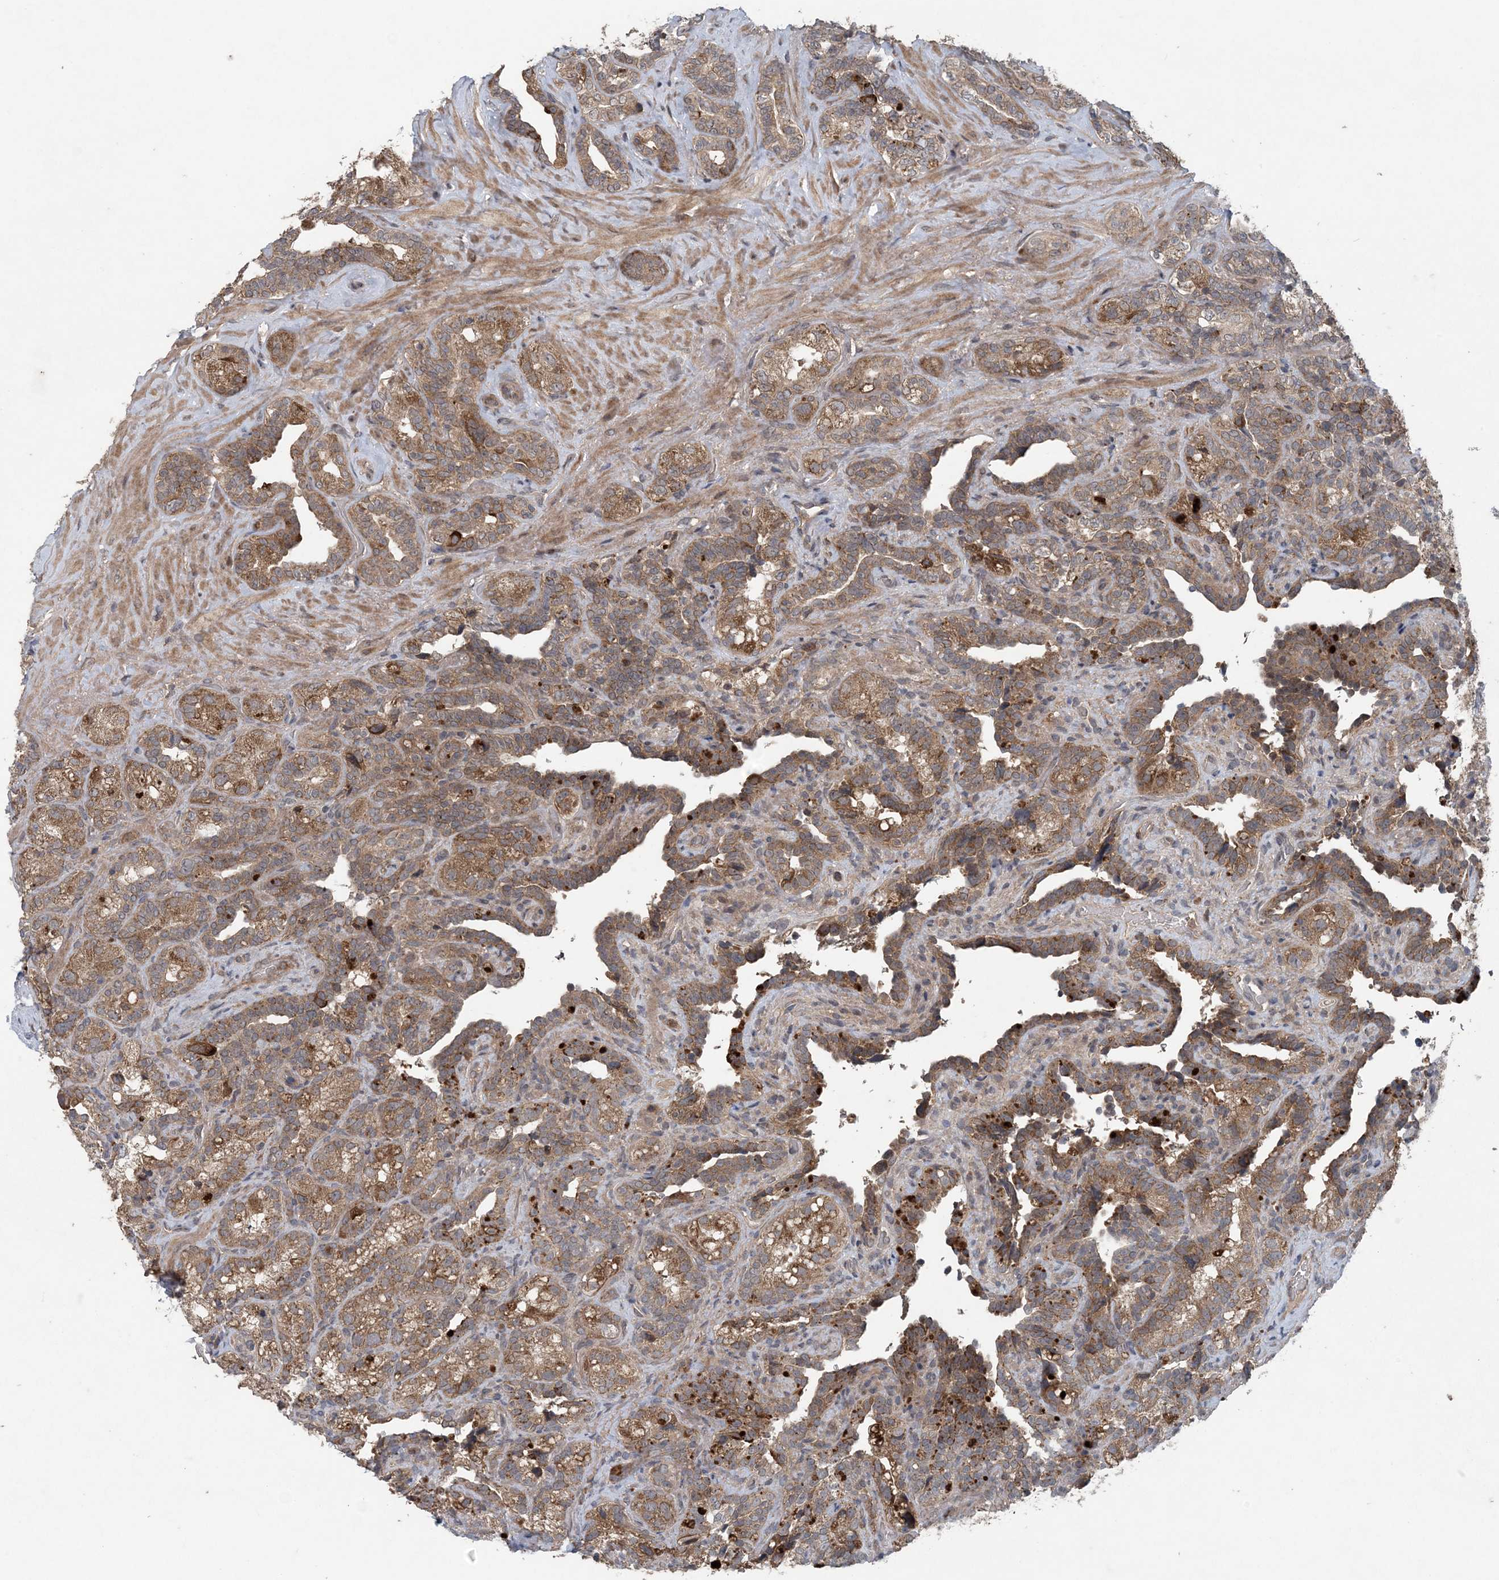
{"staining": {"intensity": "moderate", "quantity": ">75%", "location": "cytoplasmic/membranous"}, "tissue": "seminal vesicle", "cell_type": "Glandular cells", "image_type": "normal", "snomed": [{"axis": "morphology", "description": "Normal tissue, NOS"}, {"axis": "topography", "description": "Seminal veicle"}, {"axis": "topography", "description": "Peripheral nerve tissue"}], "caption": "Immunohistochemical staining of normal seminal vesicle shows >75% levels of moderate cytoplasmic/membranous protein staining in about >75% of glandular cells.", "gene": "MYO9B", "patient": {"sex": "male", "age": 67}}